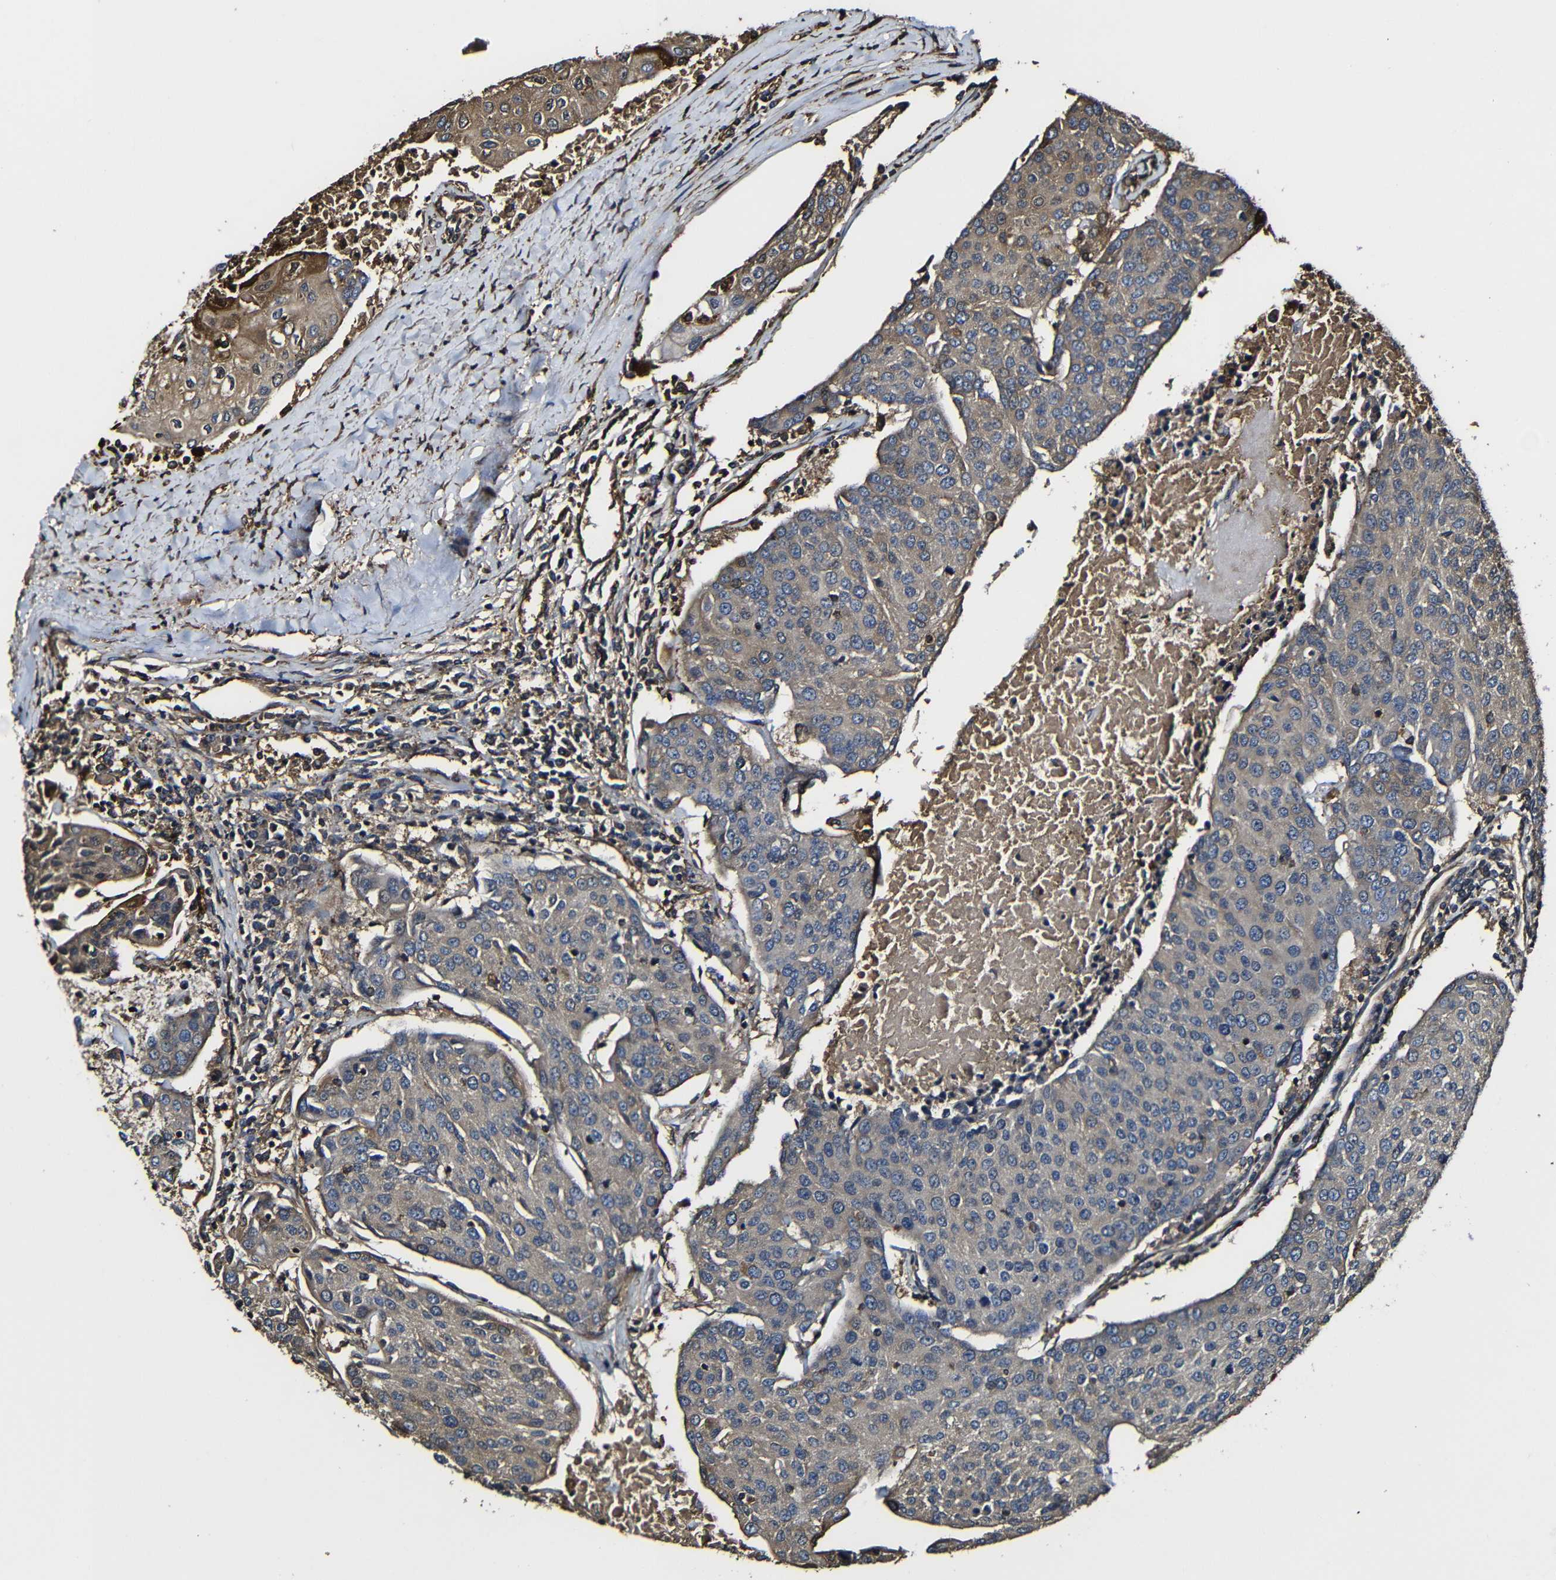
{"staining": {"intensity": "moderate", "quantity": "25%-75%", "location": "cytoplasmic/membranous"}, "tissue": "urothelial cancer", "cell_type": "Tumor cells", "image_type": "cancer", "snomed": [{"axis": "morphology", "description": "Urothelial carcinoma, High grade"}, {"axis": "topography", "description": "Urinary bladder"}], "caption": "Brown immunohistochemical staining in human high-grade urothelial carcinoma reveals moderate cytoplasmic/membranous staining in approximately 25%-75% of tumor cells. The staining is performed using DAB (3,3'-diaminobenzidine) brown chromogen to label protein expression. The nuclei are counter-stained blue using hematoxylin.", "gene": "MSN", "patient": {"sex": "female", "age": 85}}